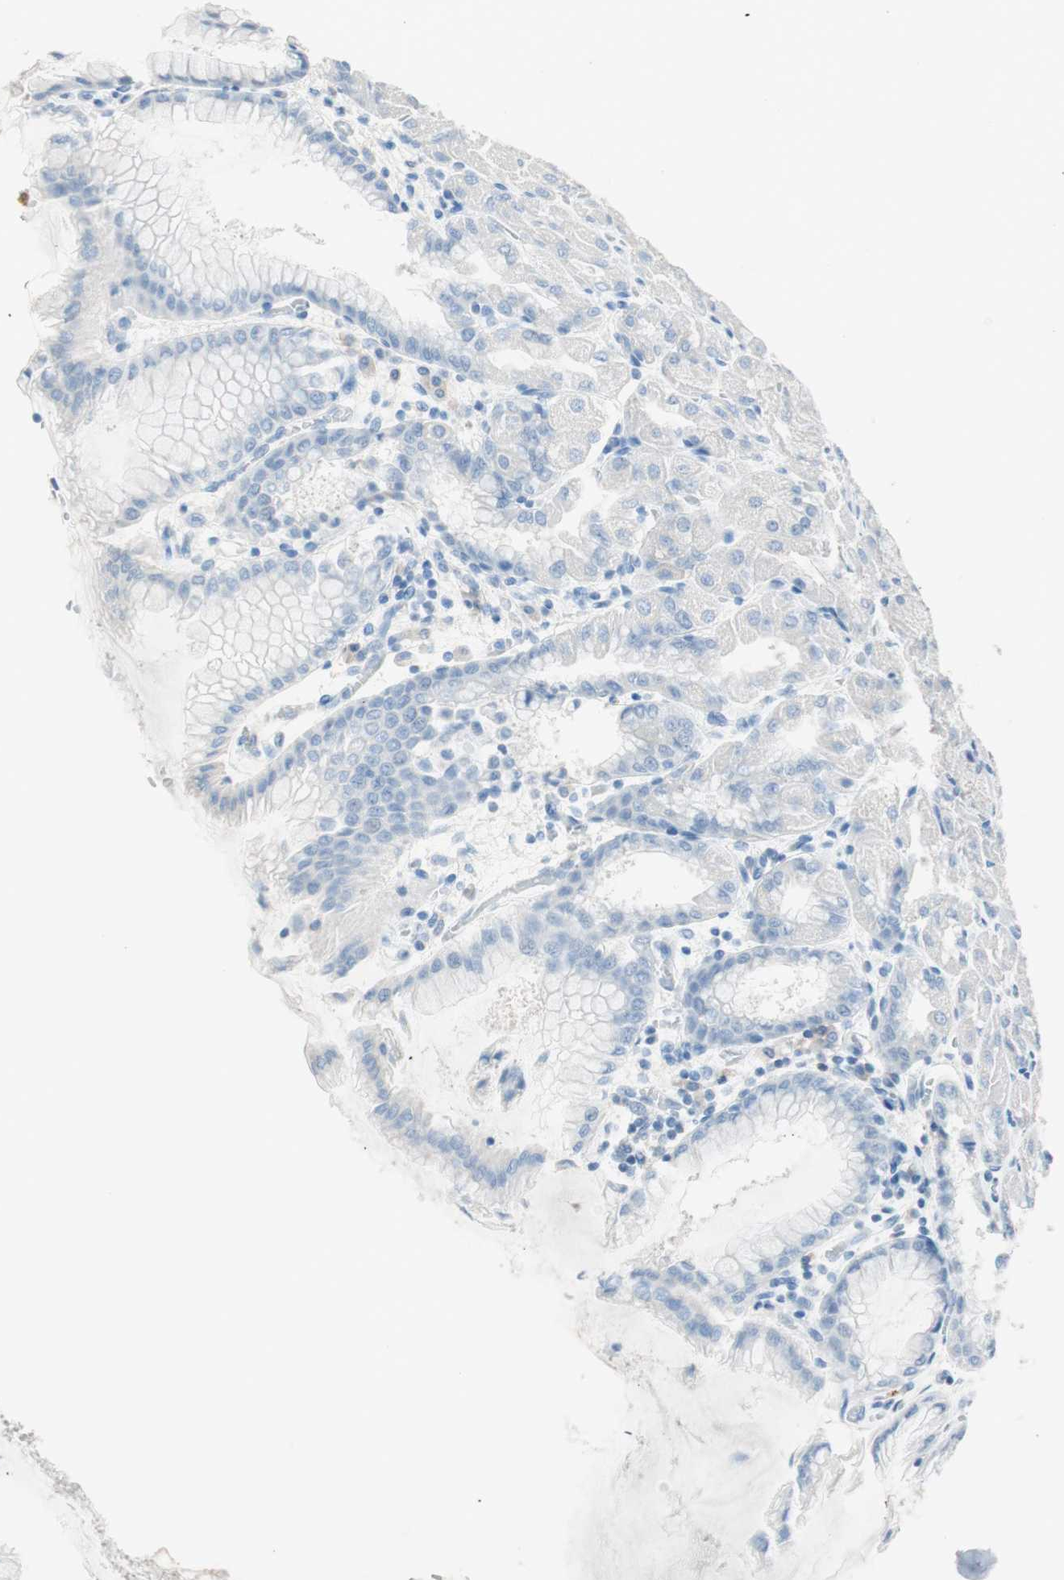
{"staining": {"intensity": "weak", "quantity": "25%-75%", "location": "cytoplasmic/membranous"}, "tissue": "stomach", "cell_type": "Glandular cells", "image_type": "normal", "snomed": [{"axis": "morphology", "description": "Normal tissue, NOS"}, {"axis": "topography", "description": "Stomach, upper"}], "caption": "Immunohistochemical staining of unremarkable human stomach shows 25%-75% levels of weak cytoplasmic/membranous protein expression in about 25%-75% of glandular cells.", "gene": "TNFRSF13C", "patient": {"sex": "female", "age": 56}}